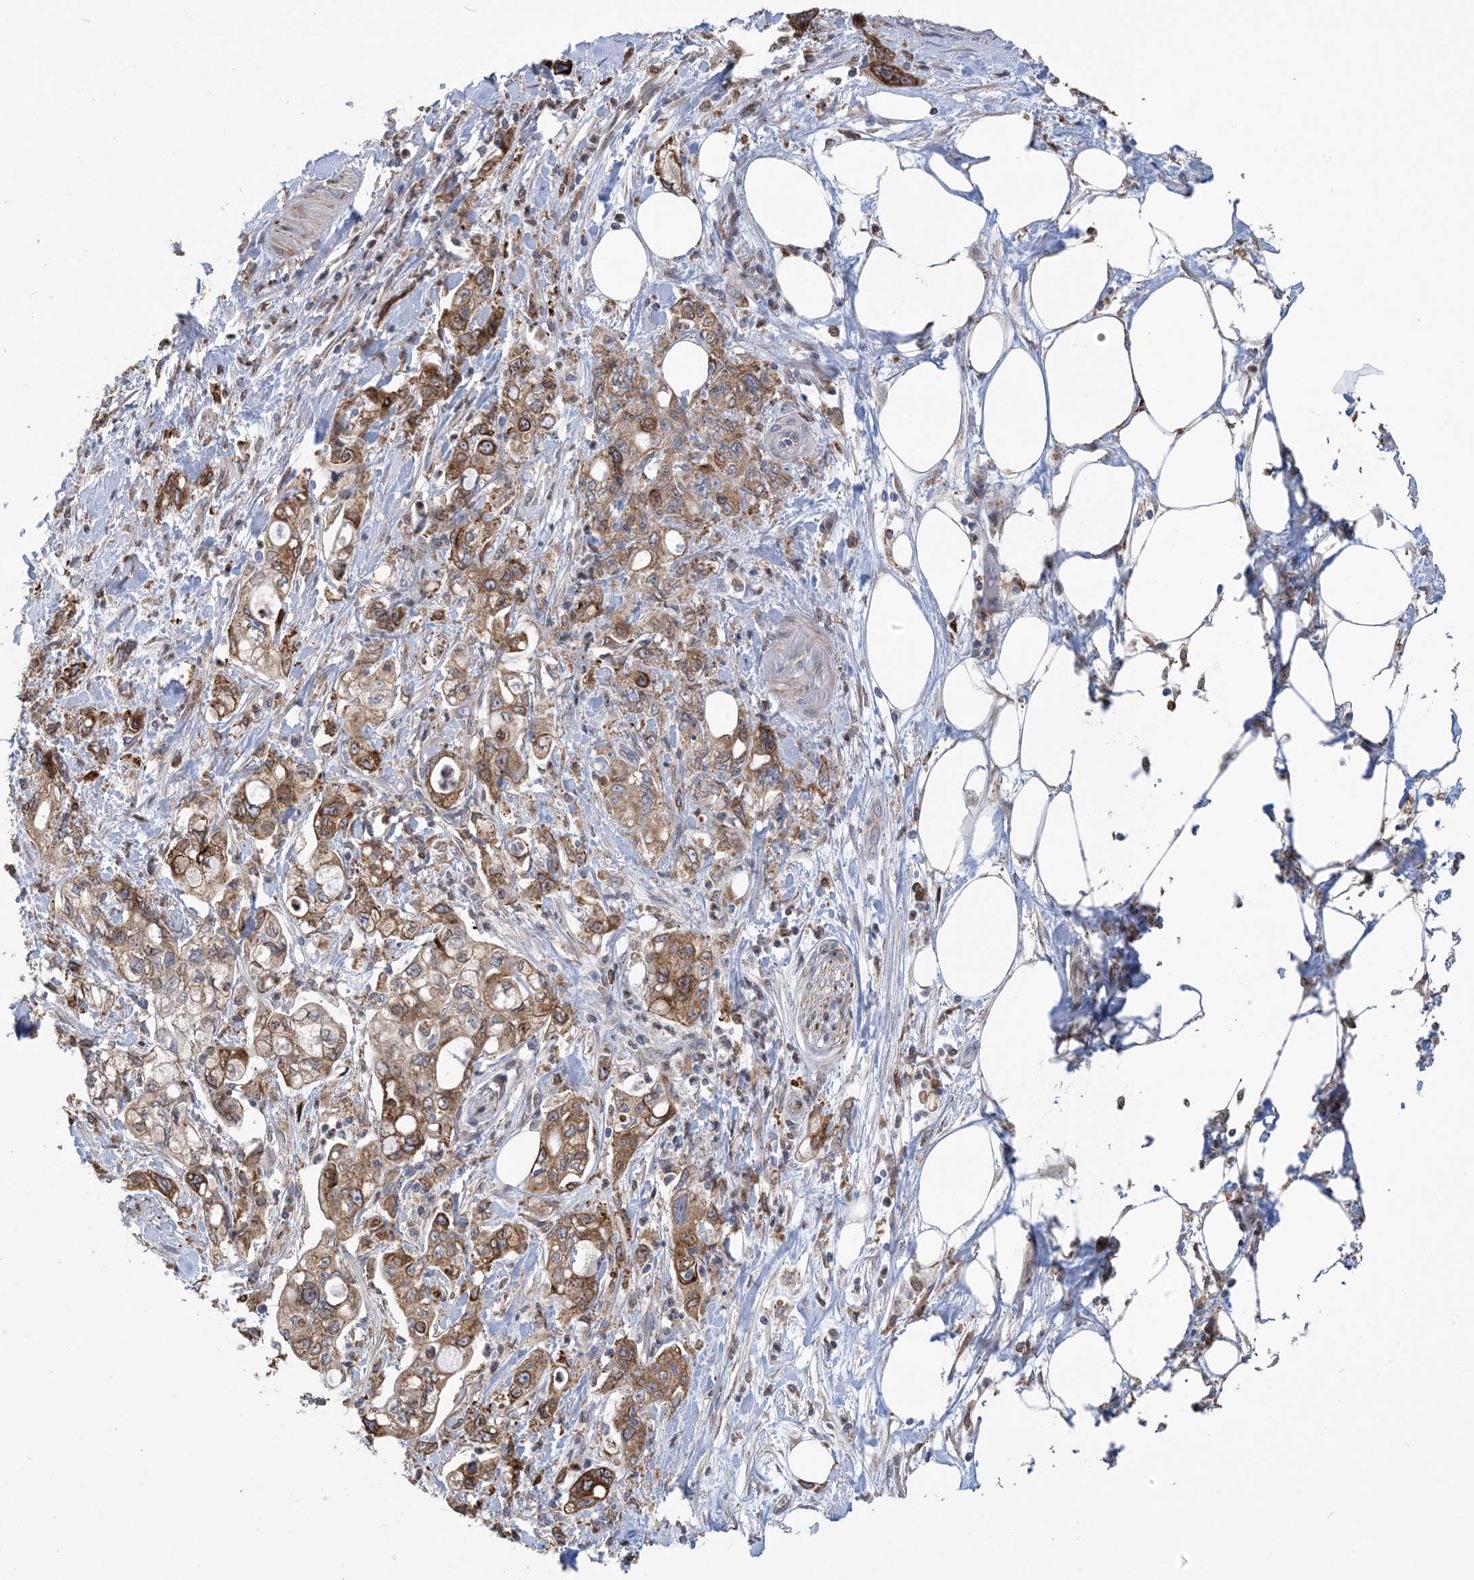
{"staining": {"intensity": "moderate", "quantity": ">75%", "location": "cytoplasmic/membranous"}, "tissue": "pancreatic cancer", "cell_type": "Tumor cells", "image_type": "cancer", "snomed": [{"axis": "morphology", "description": "Adenocarcinoma, NOS"}, {"axis": "topography", "description": "Pancreas"}], "caption": "Pancreatic cancer stained with DAB (3,3'-diaminobenzidine) immunohistochemistry demonstrates medium levels of moderate cytoplasmic/membranous expression in approximately >75% of tumor cells.", "gene": "SHANK1", "patient": {"sex": "male", "age": 70}}